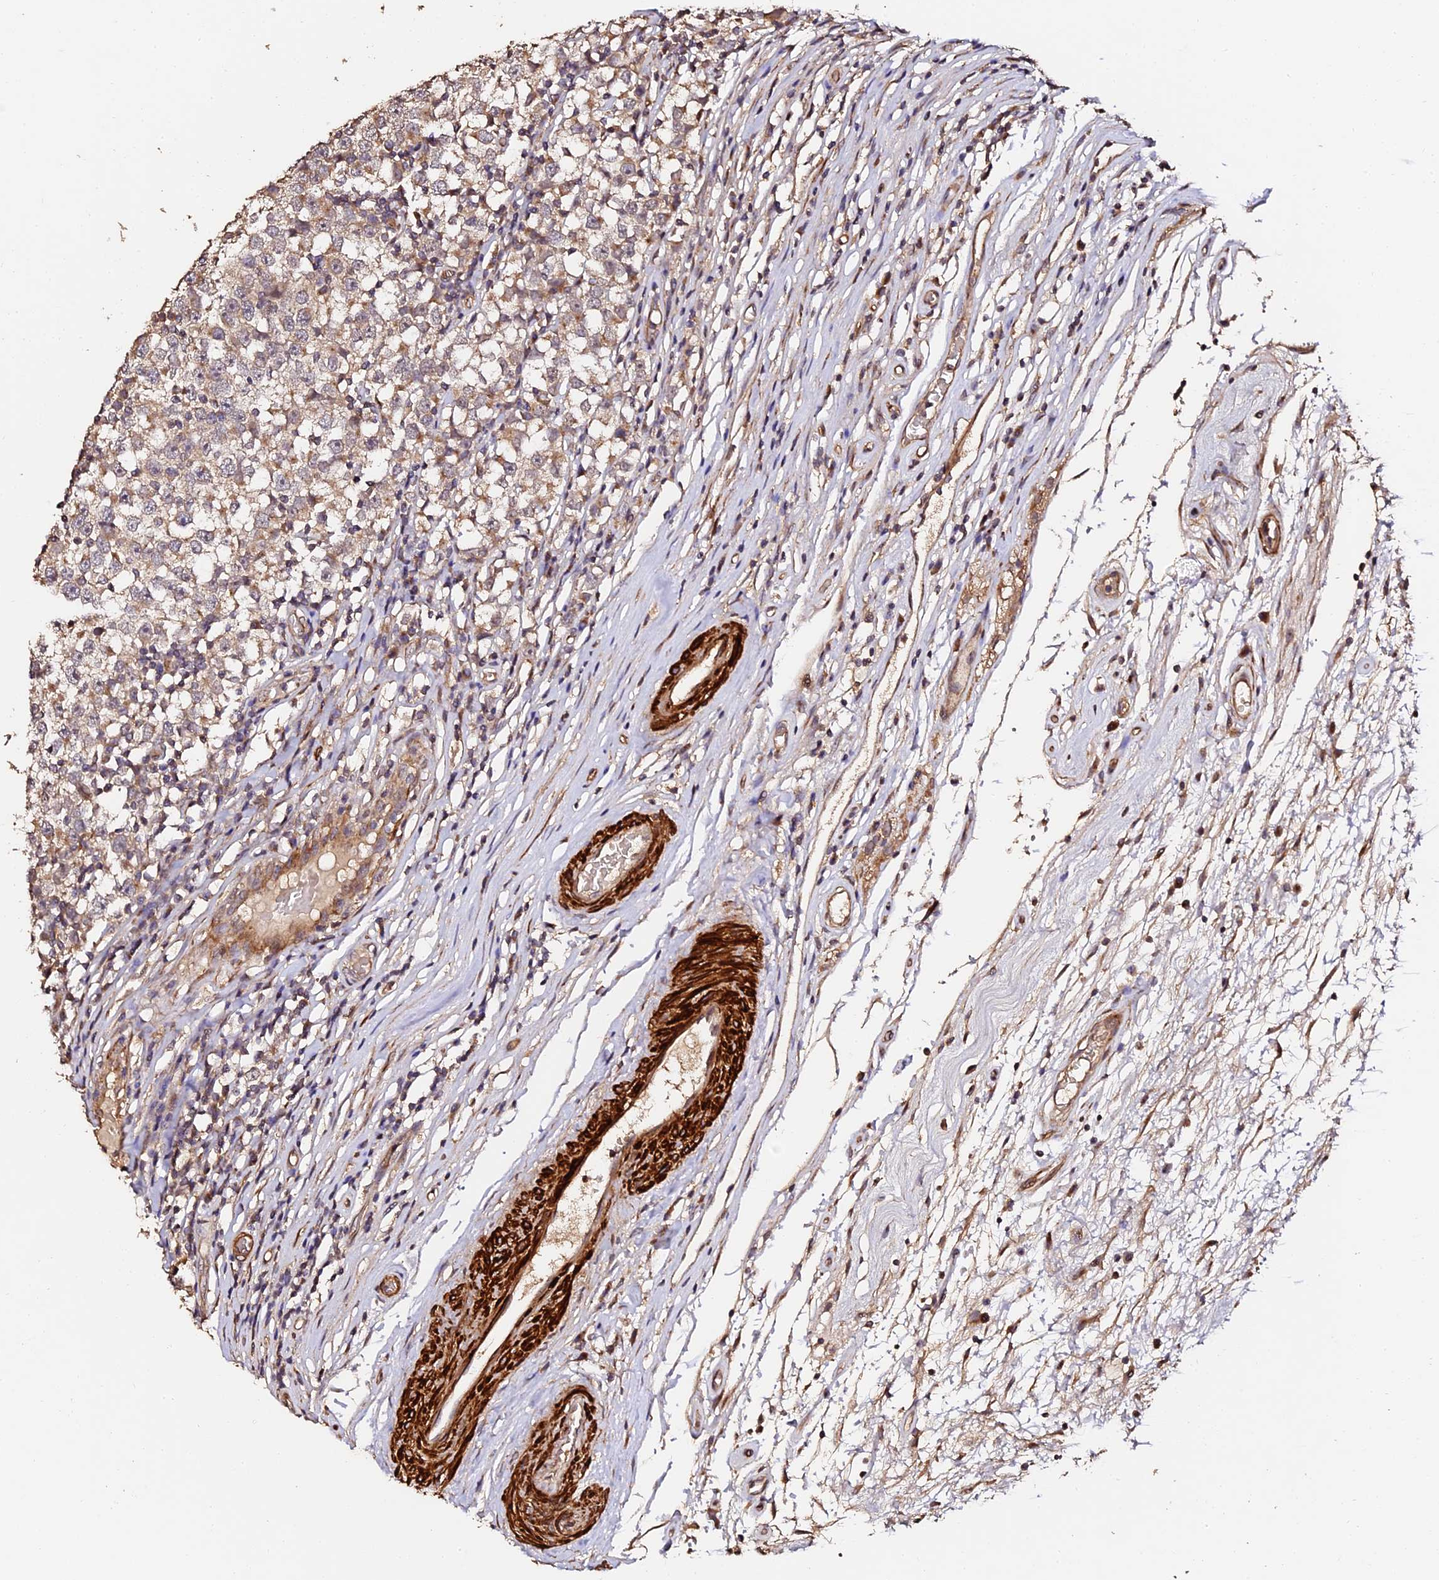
{"staining": {"intensity": "weak", "quantity": ">75%", "location": "cytoplasmic/membranous"}, "tissue": "testis cancer", "cell_type": "Tumor cells", "image_type": "cancer", "snomed": [{"axis": "morphology", "description": "Seminoma, NOS"}, {"axis": "topography", "description": "Testis"}], "caption": "Protein expression analysis of human testis seminoma reveals weak cytoplasmic/membranous expression in about >75% of tumor cells. The staining is performed using DAB brown chromogen to label protein expression. The nuclei are counter-stained blue using hematoxylin.", "gene": "TDO2", "patient": {"sex": "male", "age": 65}}